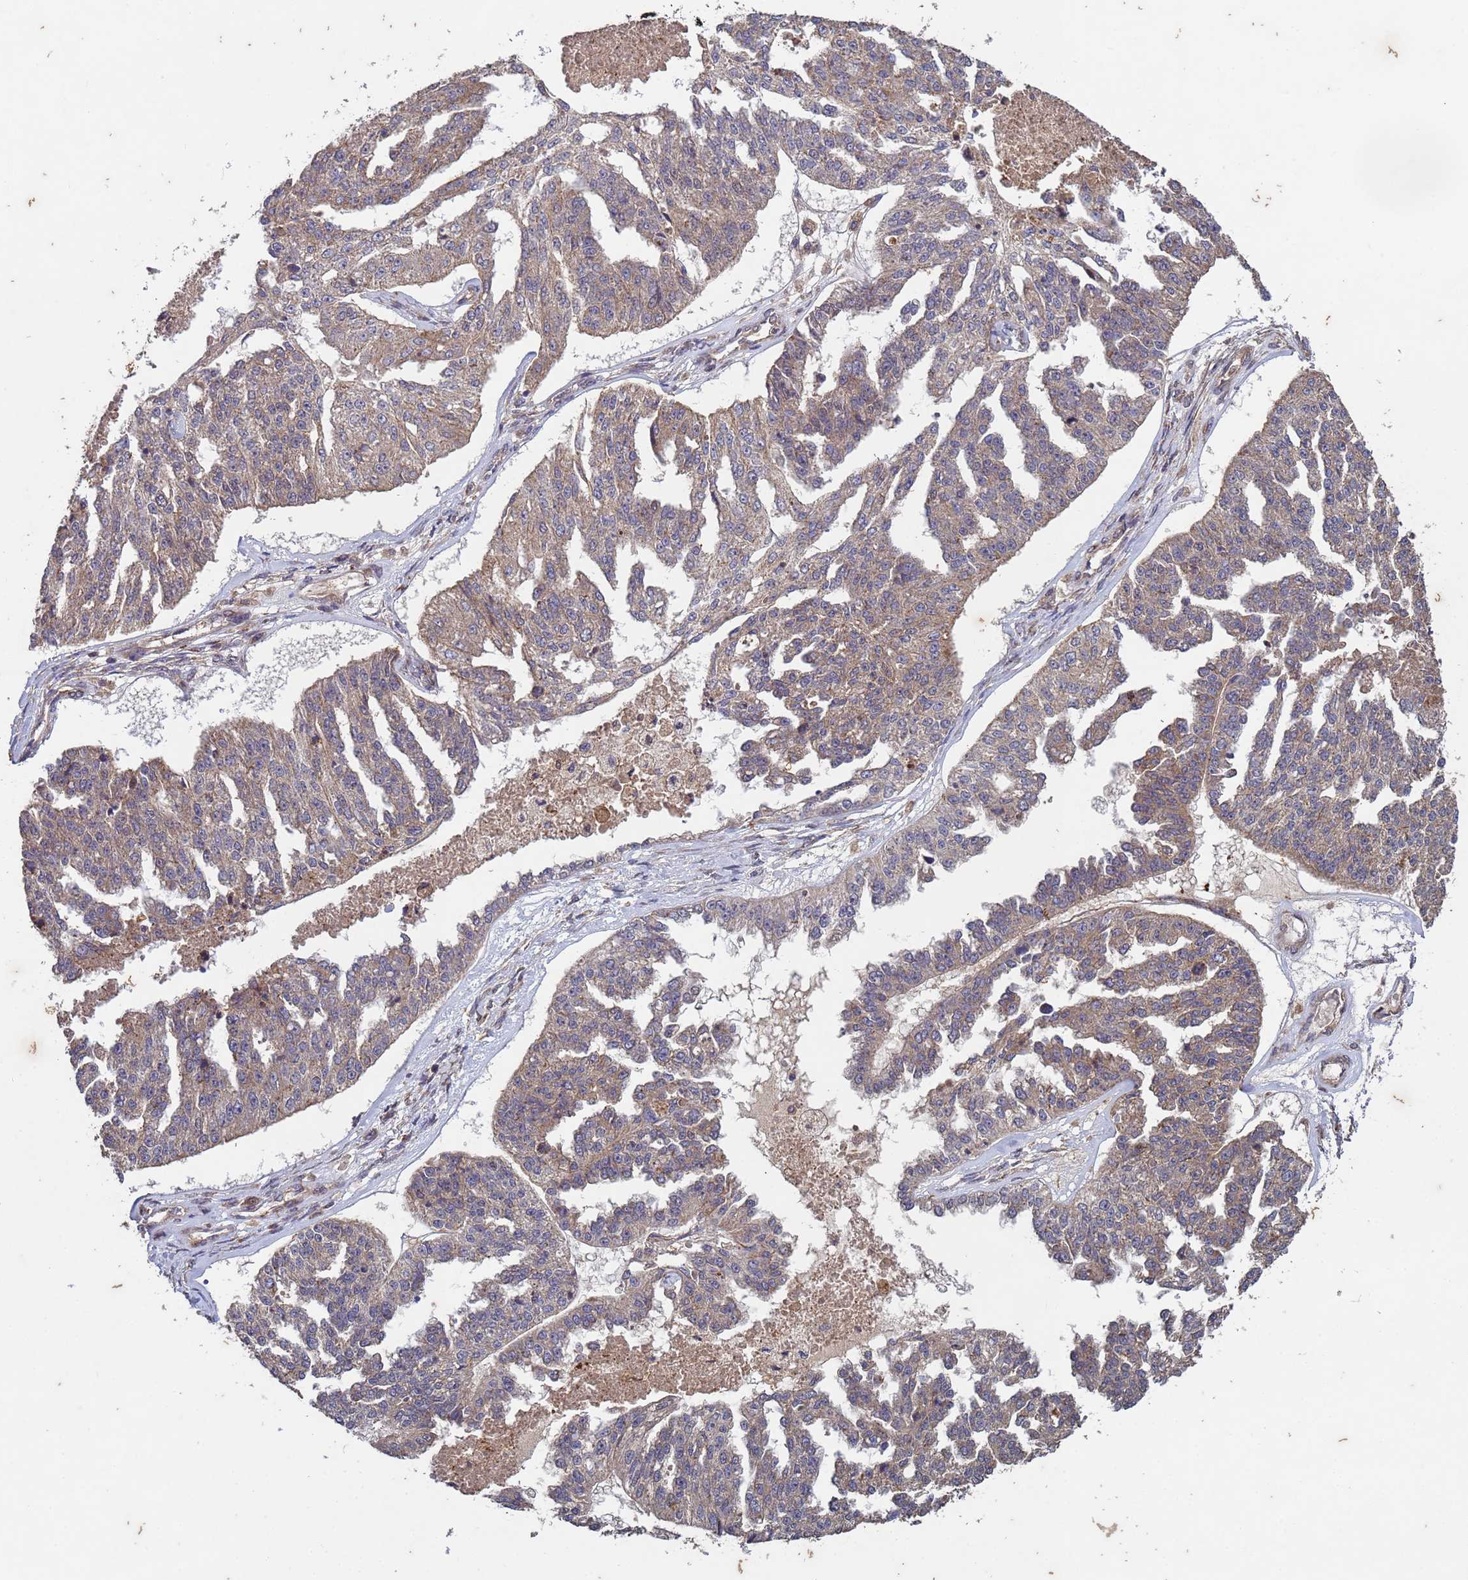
{"staining": {"intensity": "weak", "quantity": "25%-75%", "location": "cytoplasmic/membranous"}, "tissue": "ovarian cancer", "cell_type": "Tumor cells", "image_type": "cancer", "snomed": [{"axis": "morphology", "description": "Cystadenocarcinoma, serous, NOS"}, {"axis": "topography", "description": "Ovary"}], "caption": "Protein expression analysis of ovarian serous cystadenocarcinoma demonstrates weak cytoplasmic/membranous positivity in approximately 25%-75% of tumor cells. Immunohistochemistry (ihc) stains the protein in brown and the nuclei are stained blue.", "gene": "FASTKD1", "patient": {"sex": "female", "age": 58}}